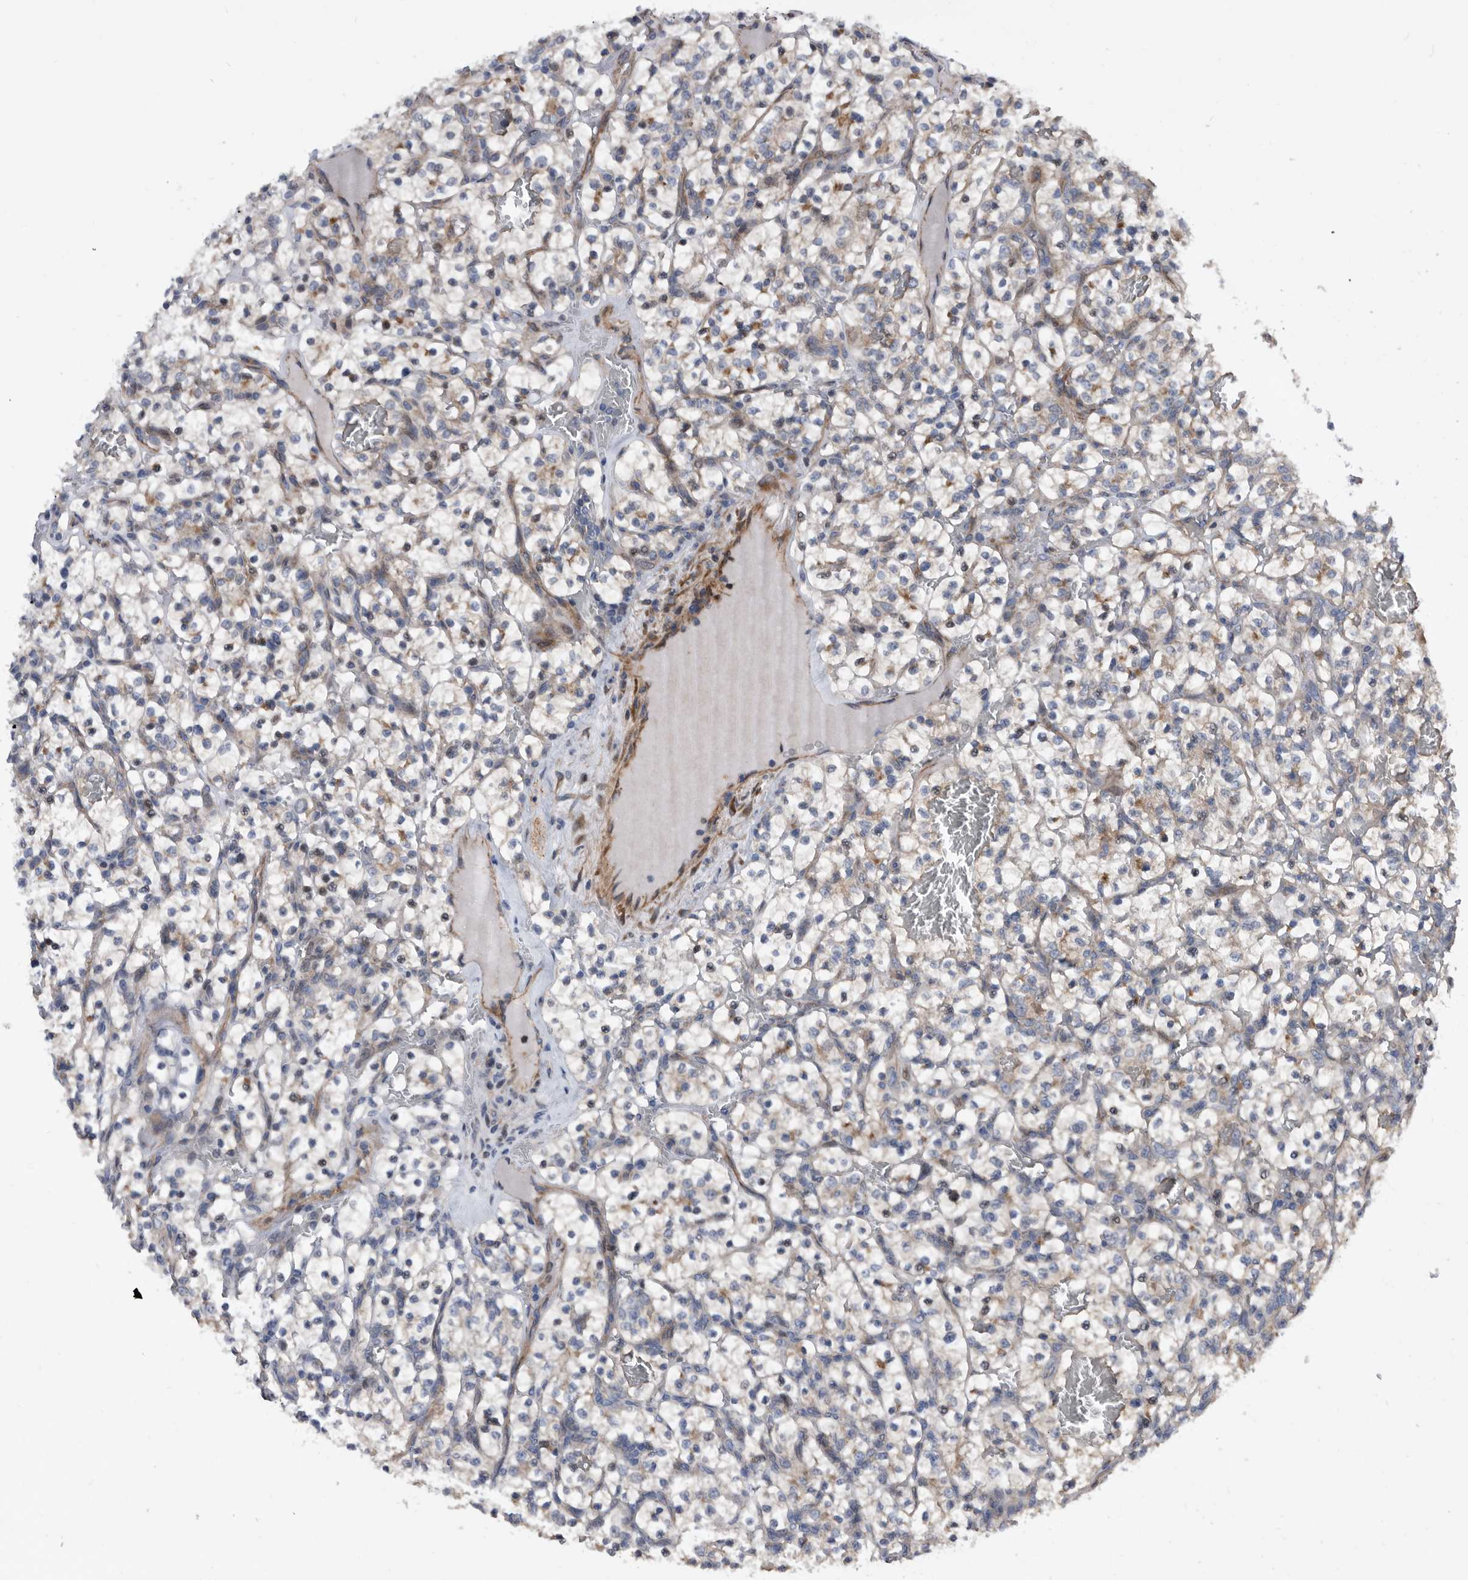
{"staining": {"intensity": "weak", "quantity": "<25%", "location": "cytoplasmic/membranous"}, "tissue": "renal cancer", "cell_type": "Tumor cells", "image_type": "cancer", "snomed": [{"axis": "morphology", "description": "Adenocarcinoma, NOS"}, {"axis": "topography", "description": "Kidney"}], "caption": "Tumor cells show no significant positivity in adenocarcinoma (renal).", "gene": "SERINC2", "patient": {"sex": "female", "age": 57}}